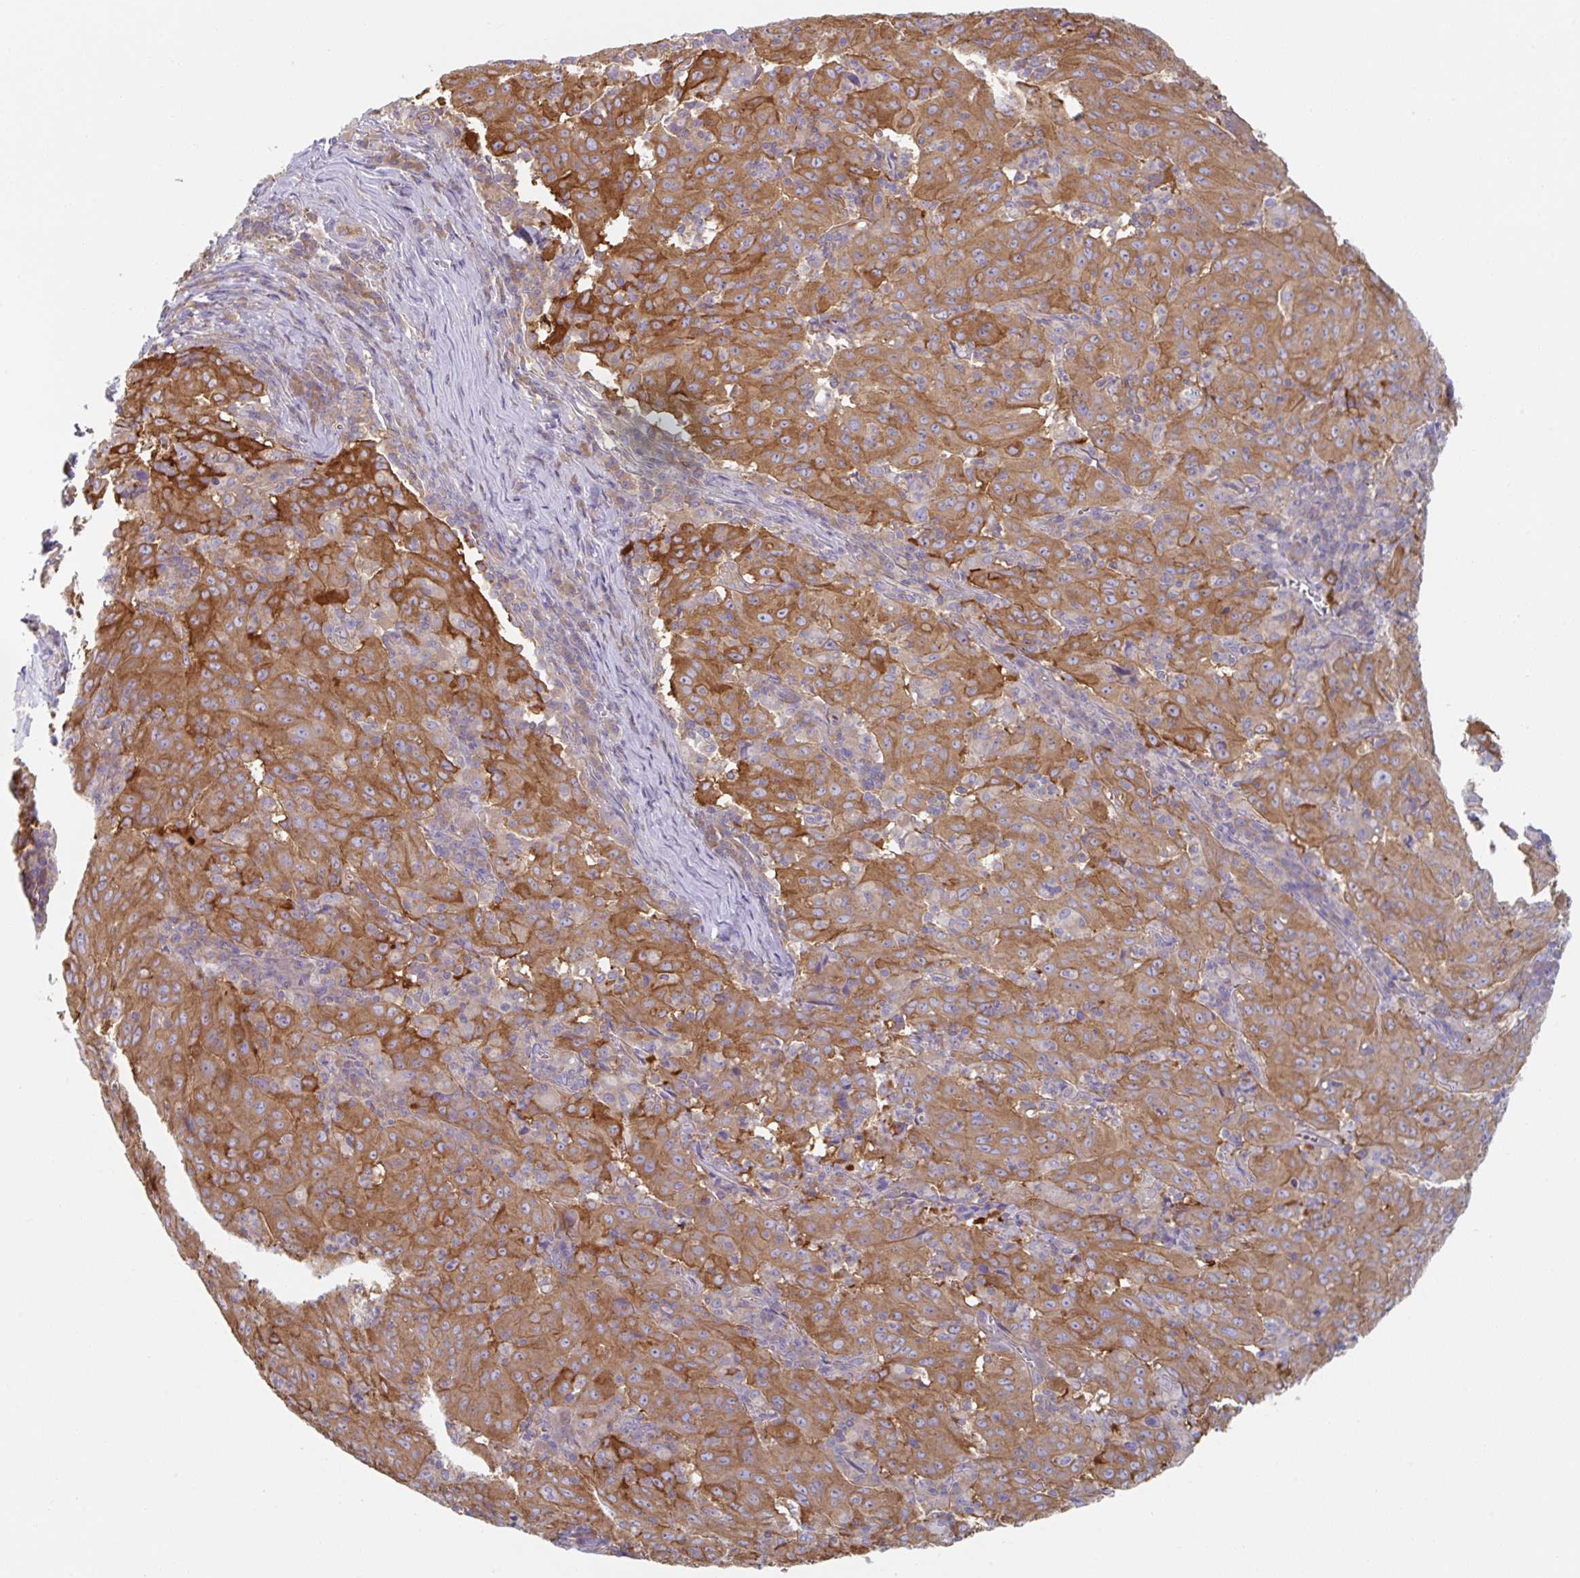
{"staining": {"intensity": "moderate", "quantity": ">75%", "location": "cytoplasmic/membranous"}, "tissue": "pancreatic cancer", "cell_type": "Tumor cells", "image_type": "cancer", "snomed": [{"axis": "morphology", "description": "Adenocarcinoma, NOS"}, {"axis": "topography", "description": "Pancreas"}], "caption": "Immunohistochemical staining of pancreatic adenocarcinoma demonstrates medium levels of moderate cytoplasmic/membranous protein staining in about >75% of tumor cells.", "gene": "AMPD2", "patient": {"sex": "male", "age": 63}}